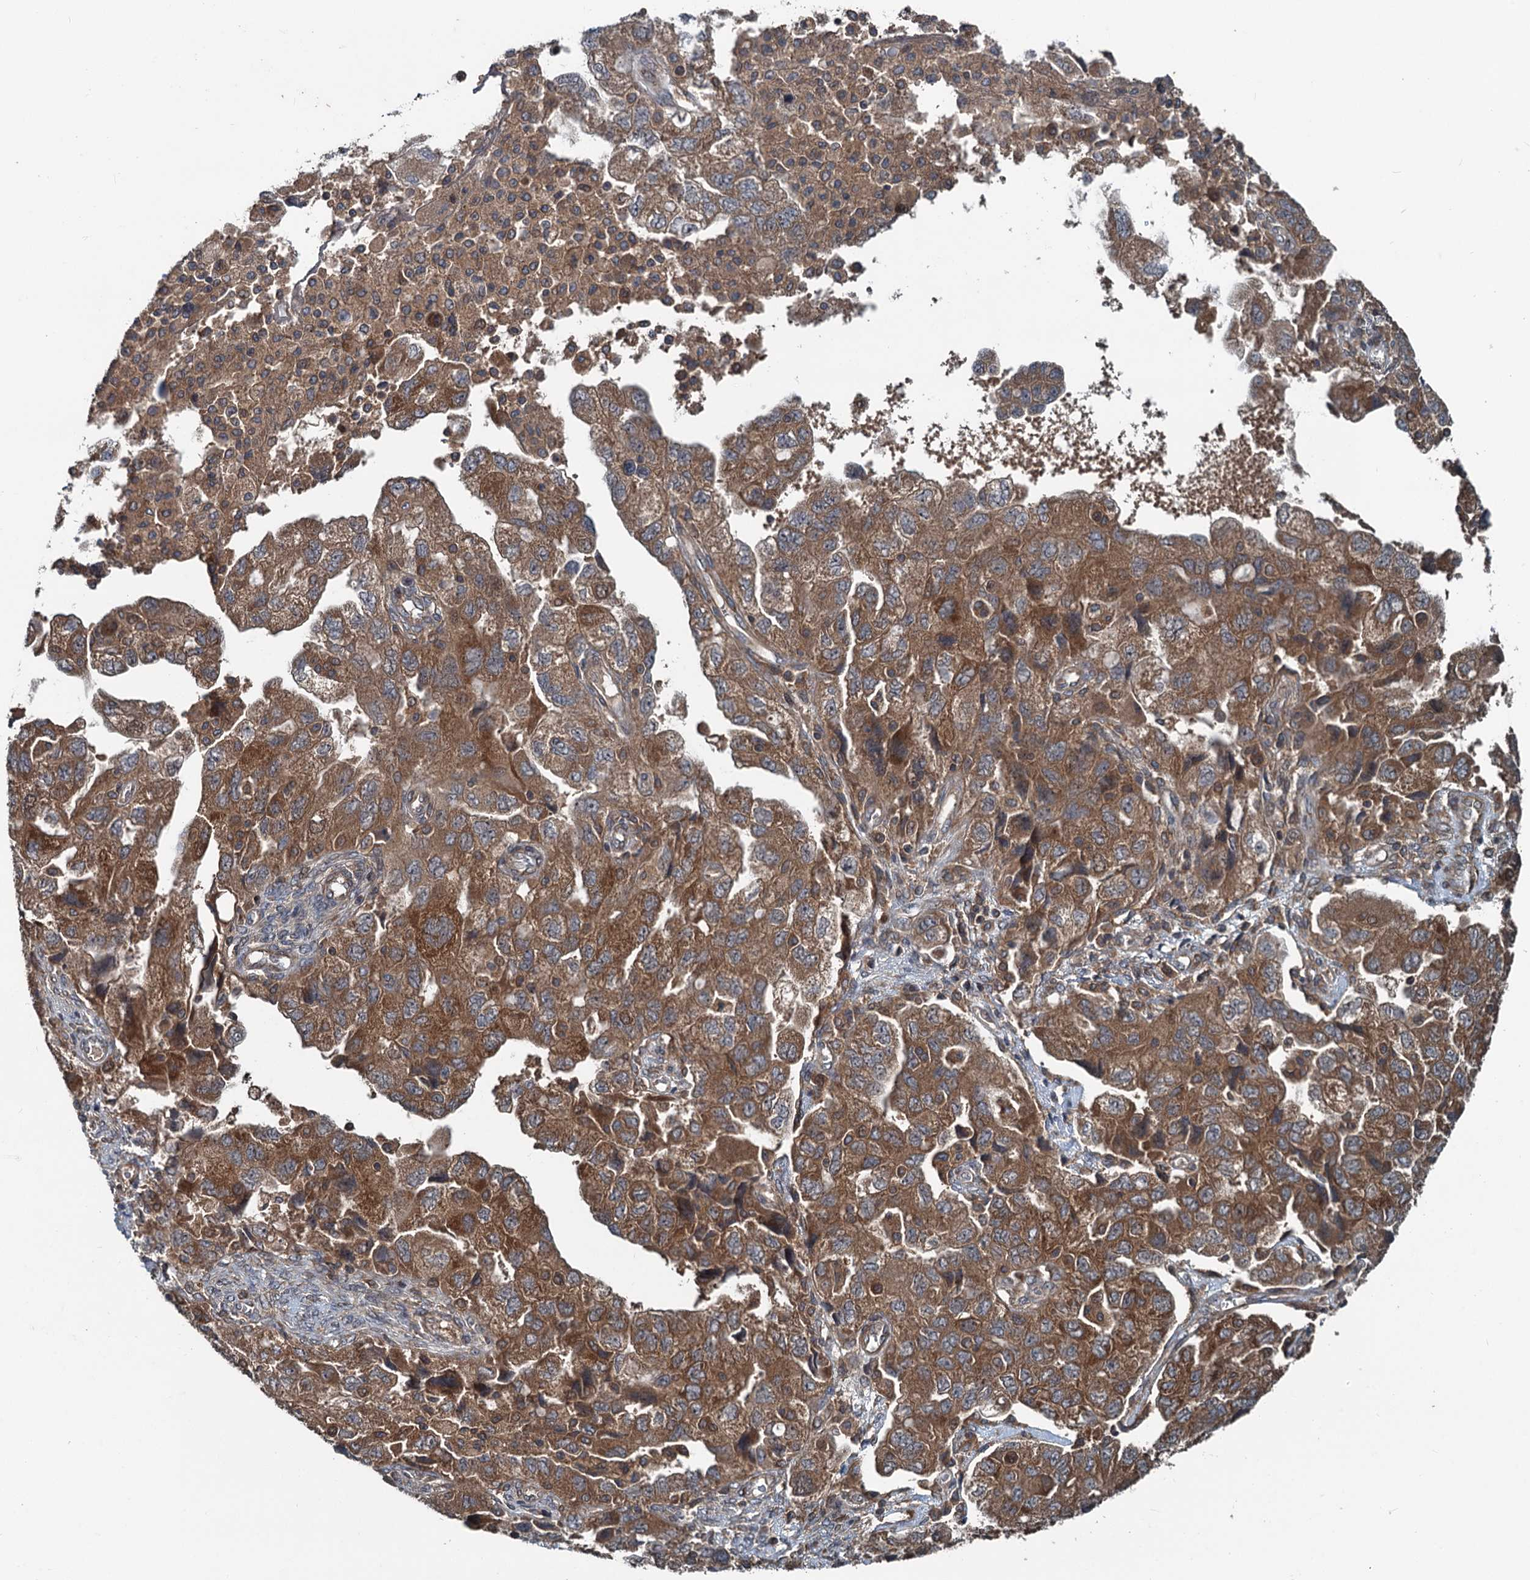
{"staining": {"intensity": "moderate", "quantity": ">75%", "location": "cytoplasmic/membranous"}, "tissue": "ovarian cancer", "cell_type": "Tumor cells", "image_type": "cancer", "snomed": [{"axis": "morphology", "description": "Carcinoma, NOS"}, {"axis": "morphology", "description": "Cystadenocarcinoma, serous, NOS"}, {"axis": "topography", "description": "Ovary"}], "caption": "Moderate cytoplasmic/membranous protein expression is present in approximately >75% of tumor cells in carcinoma (ovarian).", "gene": "TEDC1", "patient": {"sex": "female", "age": 69}}